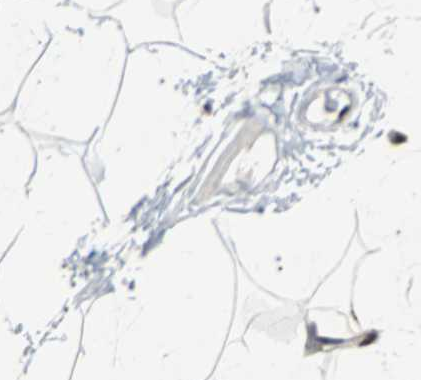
{"staining": {"intensity": "moderate", "quantity": ">75%", "location": "nuclear"}, "tissue": "adipose tissue", "cell_type": "Adipocytes", "image_type": "normal", "snomed": [{"axis": "morphology", "description": "Normal tissue, NOS"}, {"axis": "topography", "description": "Soft tissue"}], "caption": "Adipose tissue stained with a brown dye shows moderate nuclear positive expression in about >75% of adipocytes.", "gene": "GATAD2A", "patient": {"sex": "male", "age": 72}}